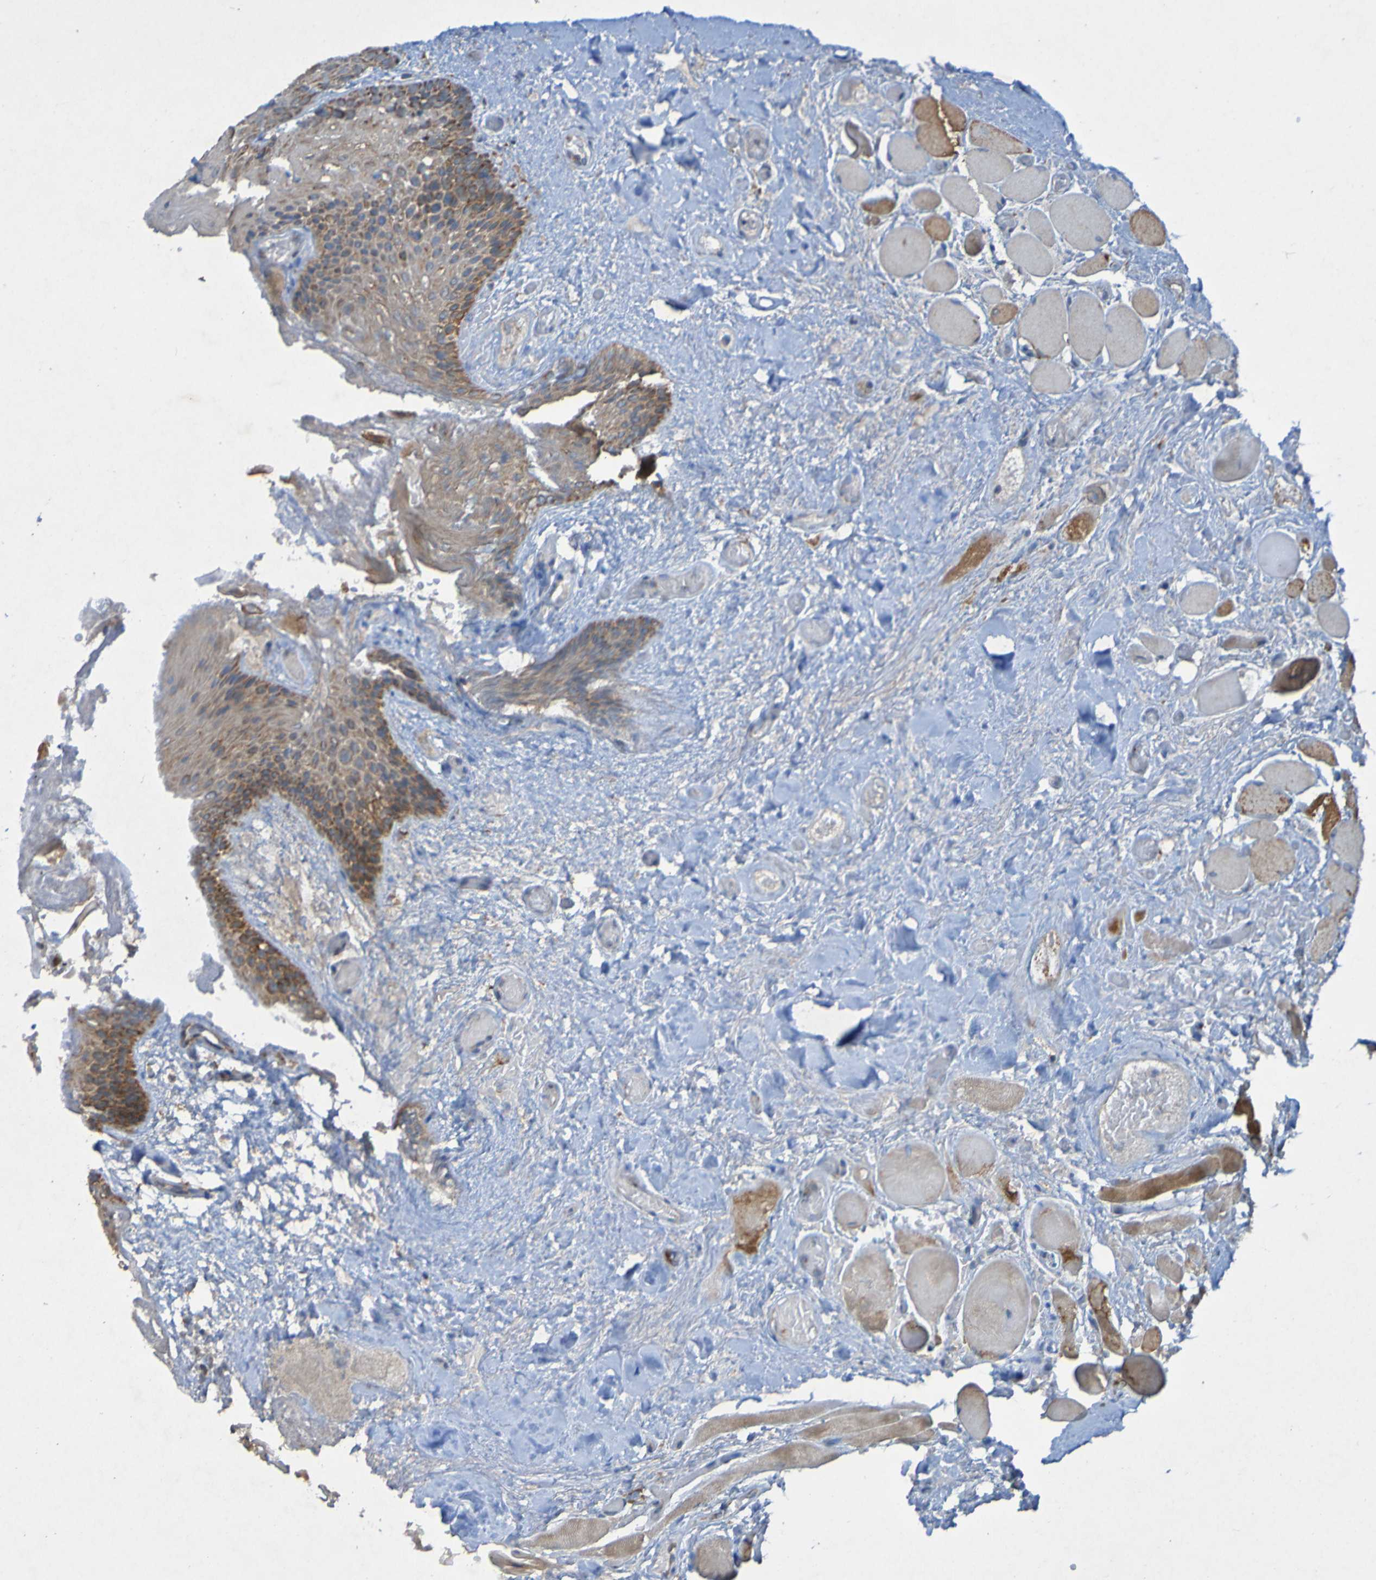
{"staining": {"intensity": "moderate", "quantity": ">75%", "location": "cytoplasmic/membranous"}, "tissue": "oral mucosa", "cell_type": "Squamous epithelial cells", "image_type": "normal", "snomed": [{"axis": "morphology", "description": "Normal tissue, NOS"}, {"axis": "morphology", "description": "Squamous cell carcinoma, NOS"}, {"axis": "topography", "description": "Skeletal muscle"}, {"axis": "topography", "description": "Adipose tissue"}, {"axis": "topography", "description": "Vascular tissue"}, {"axis": "topography", "description": "Oral tissue"}, {"axis": "topography", "description": "Peripheral nerve tissue"}, {"axis": "topography", "description": "Head-Neck"}], "caption": "High-power microscopy captured an IHC micrograph of unremarkable oral mucosa, revealing moderate cytoplasmic/membranous staining in about >75% of squamous epithelial cells. (DAB (3,3'-diaminobenzidine) = brown stain, brightfield microscopy at high magnification).", "gene": "CCDC51", "patient": {"sex": "male", "age": 71}}